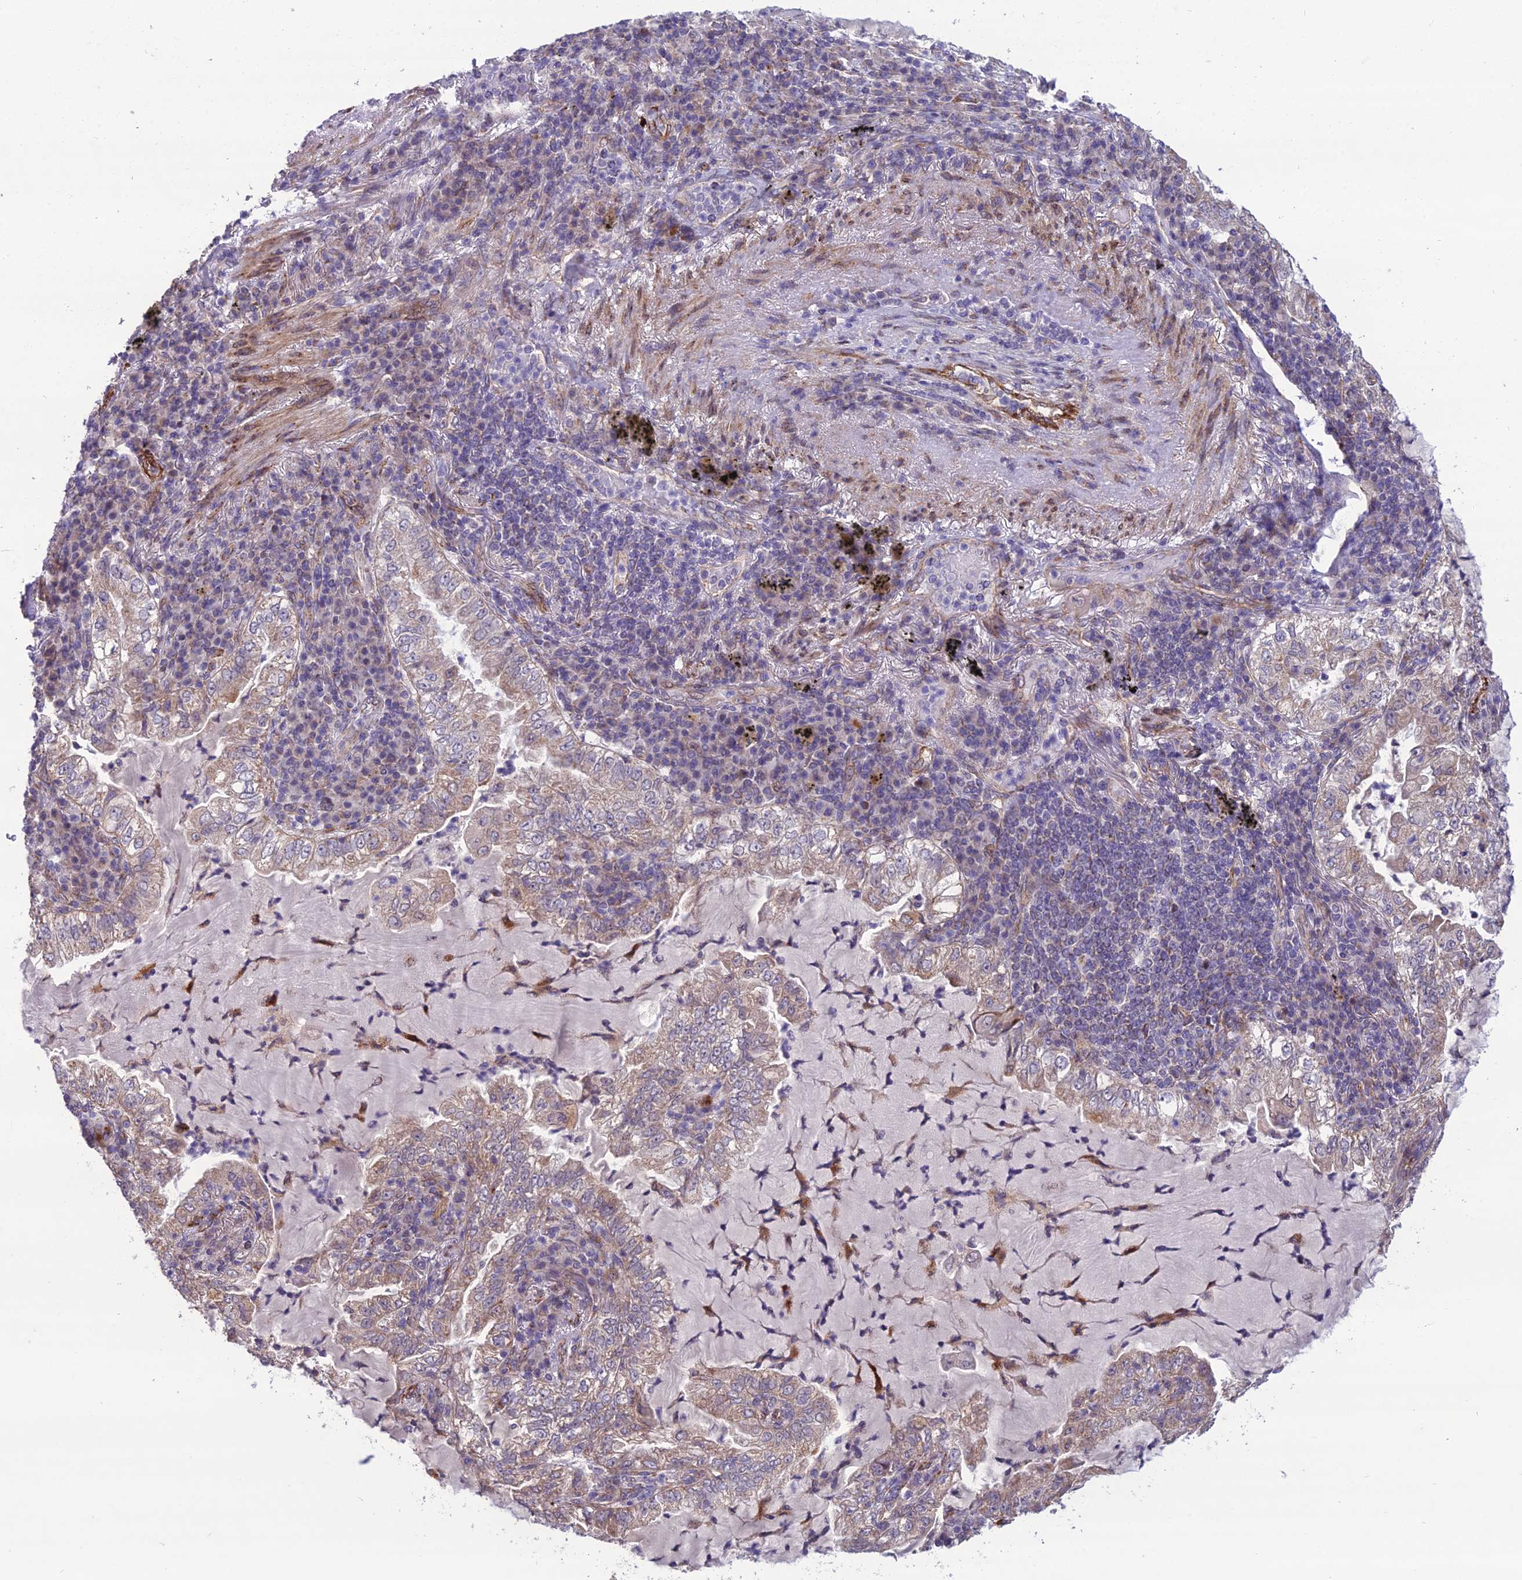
{"staining": {"intensity": "weak", "quantity": "25%-75%", "location": "cytoplasmic/membranous"}, "tissue": "lung cancer", "cell_type": "Tumor cells", "image_type": "cancer", "snomed": [{"axis": "morphology", "description": "Adenocarcinoma, NOS"}, {"axis": "topography", "description": "Lung"}], "caption": "Immunohistochemistry staining of lung adenocarcinoma, which displays low levels of weak cytoplasmic/membranous positivity in approximately 25%-75% of tumor cells indicating weak cytoplasmic/membranous protein expression. The staining was performed using DAB (3,3'-diaminobenzidine) (brown) for protein detection and nuclei were counterstained in hematoxylin (blue).", "gene": "NODAL", "patient": {"sex": "female", "age": 73}}